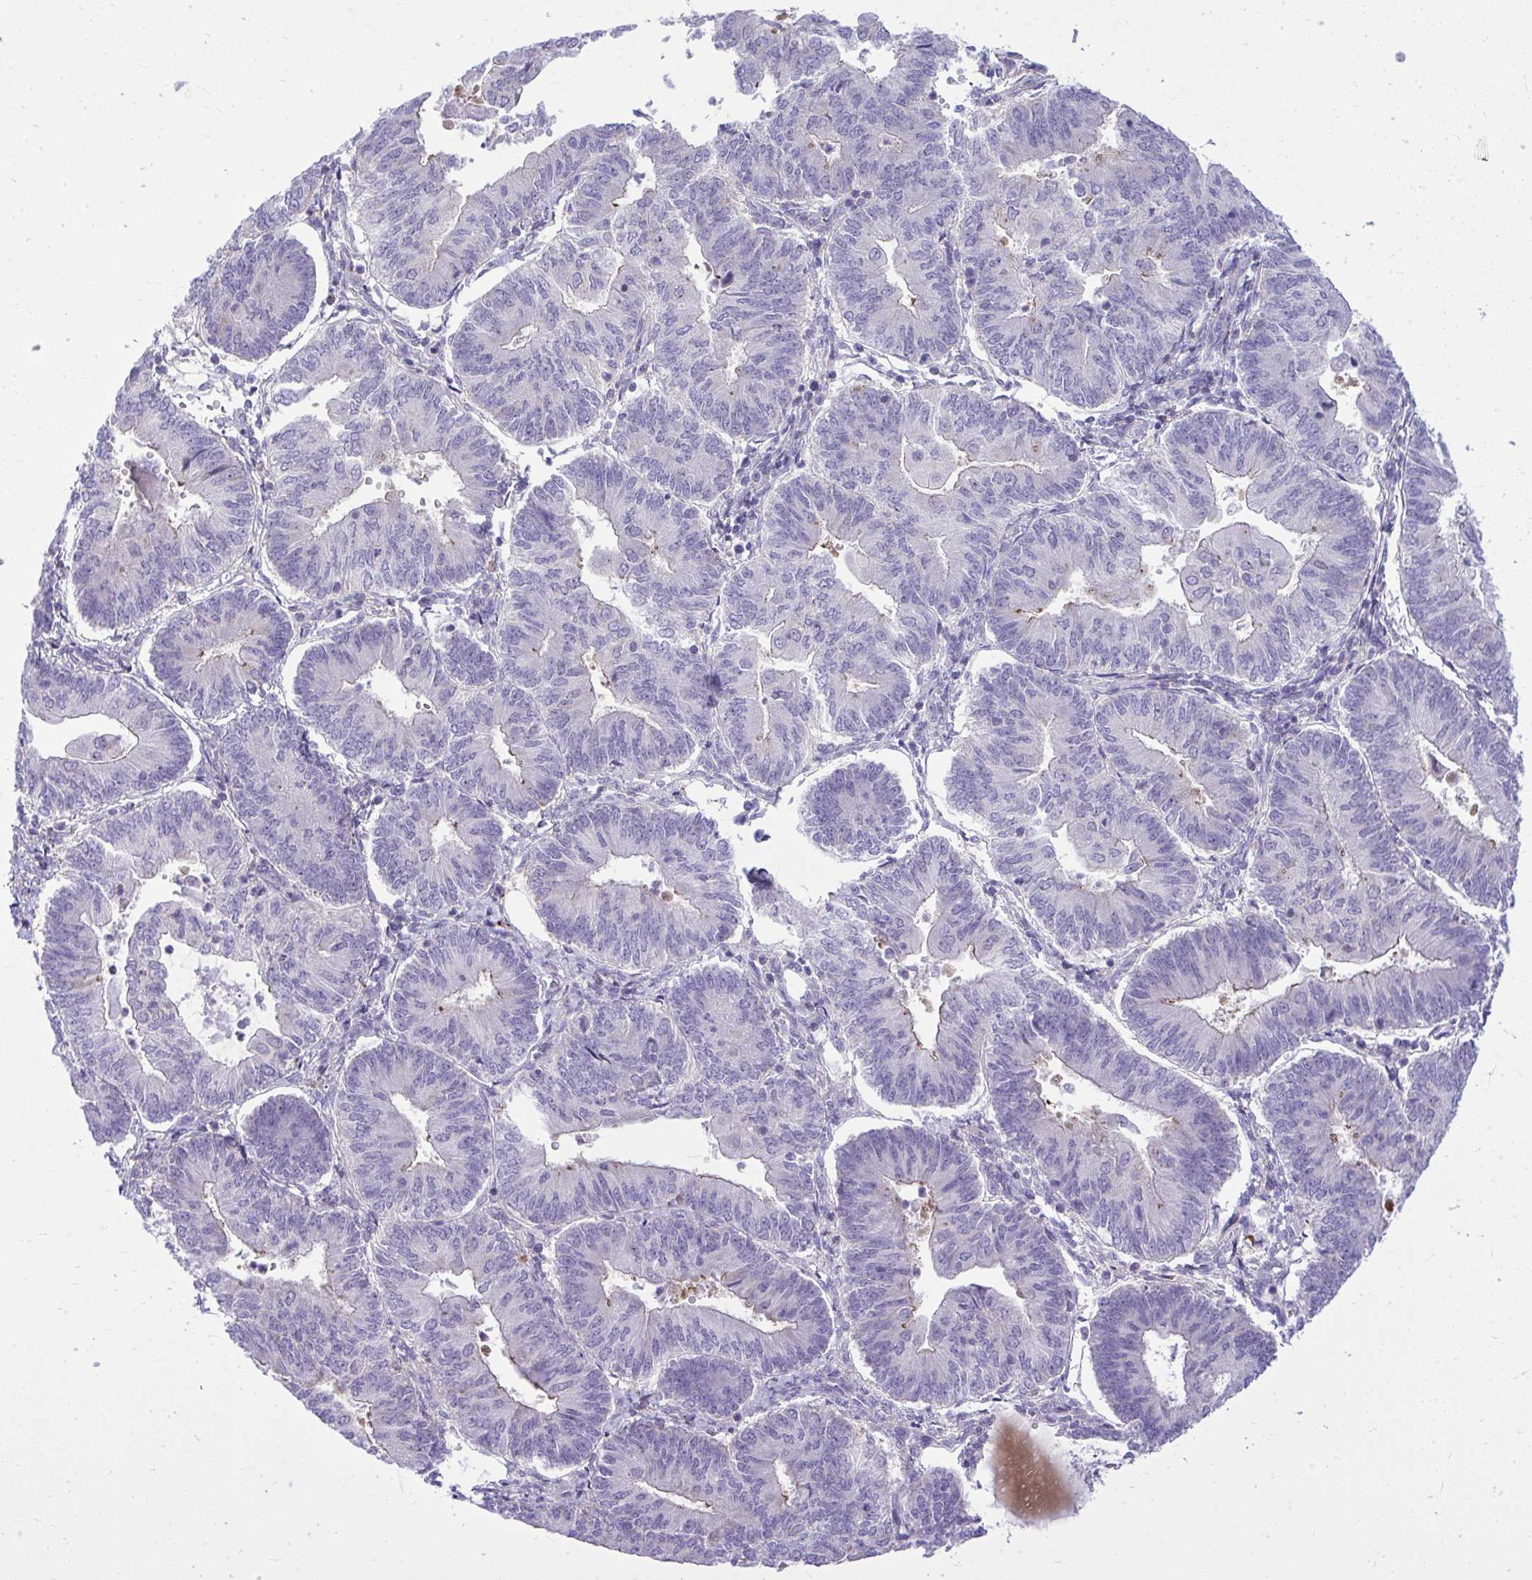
{"staining": {"intensity": "negative", "quantity": "none", "location": "none"}, "tissue": "endometrial cancer", "cell_type": "Tumor cells", "image_type": "cancer", "snomed": [{"axis": "morphology", "description": "Adenocarcinoma, NOS"}, {"axis": "topography", "description": "Endometrium"}], "caption": "High power microscopy micrograph of an immunohistochemistry image of endometrial cancer (adenocarcinoma), revealing no significant expression in tumor cells. (Brightfield microscopy of DAB immunohistochemistry (IHC) at high magnification).", "gene": "GRK4", "patient": {"sex": "female", "age": 65}}